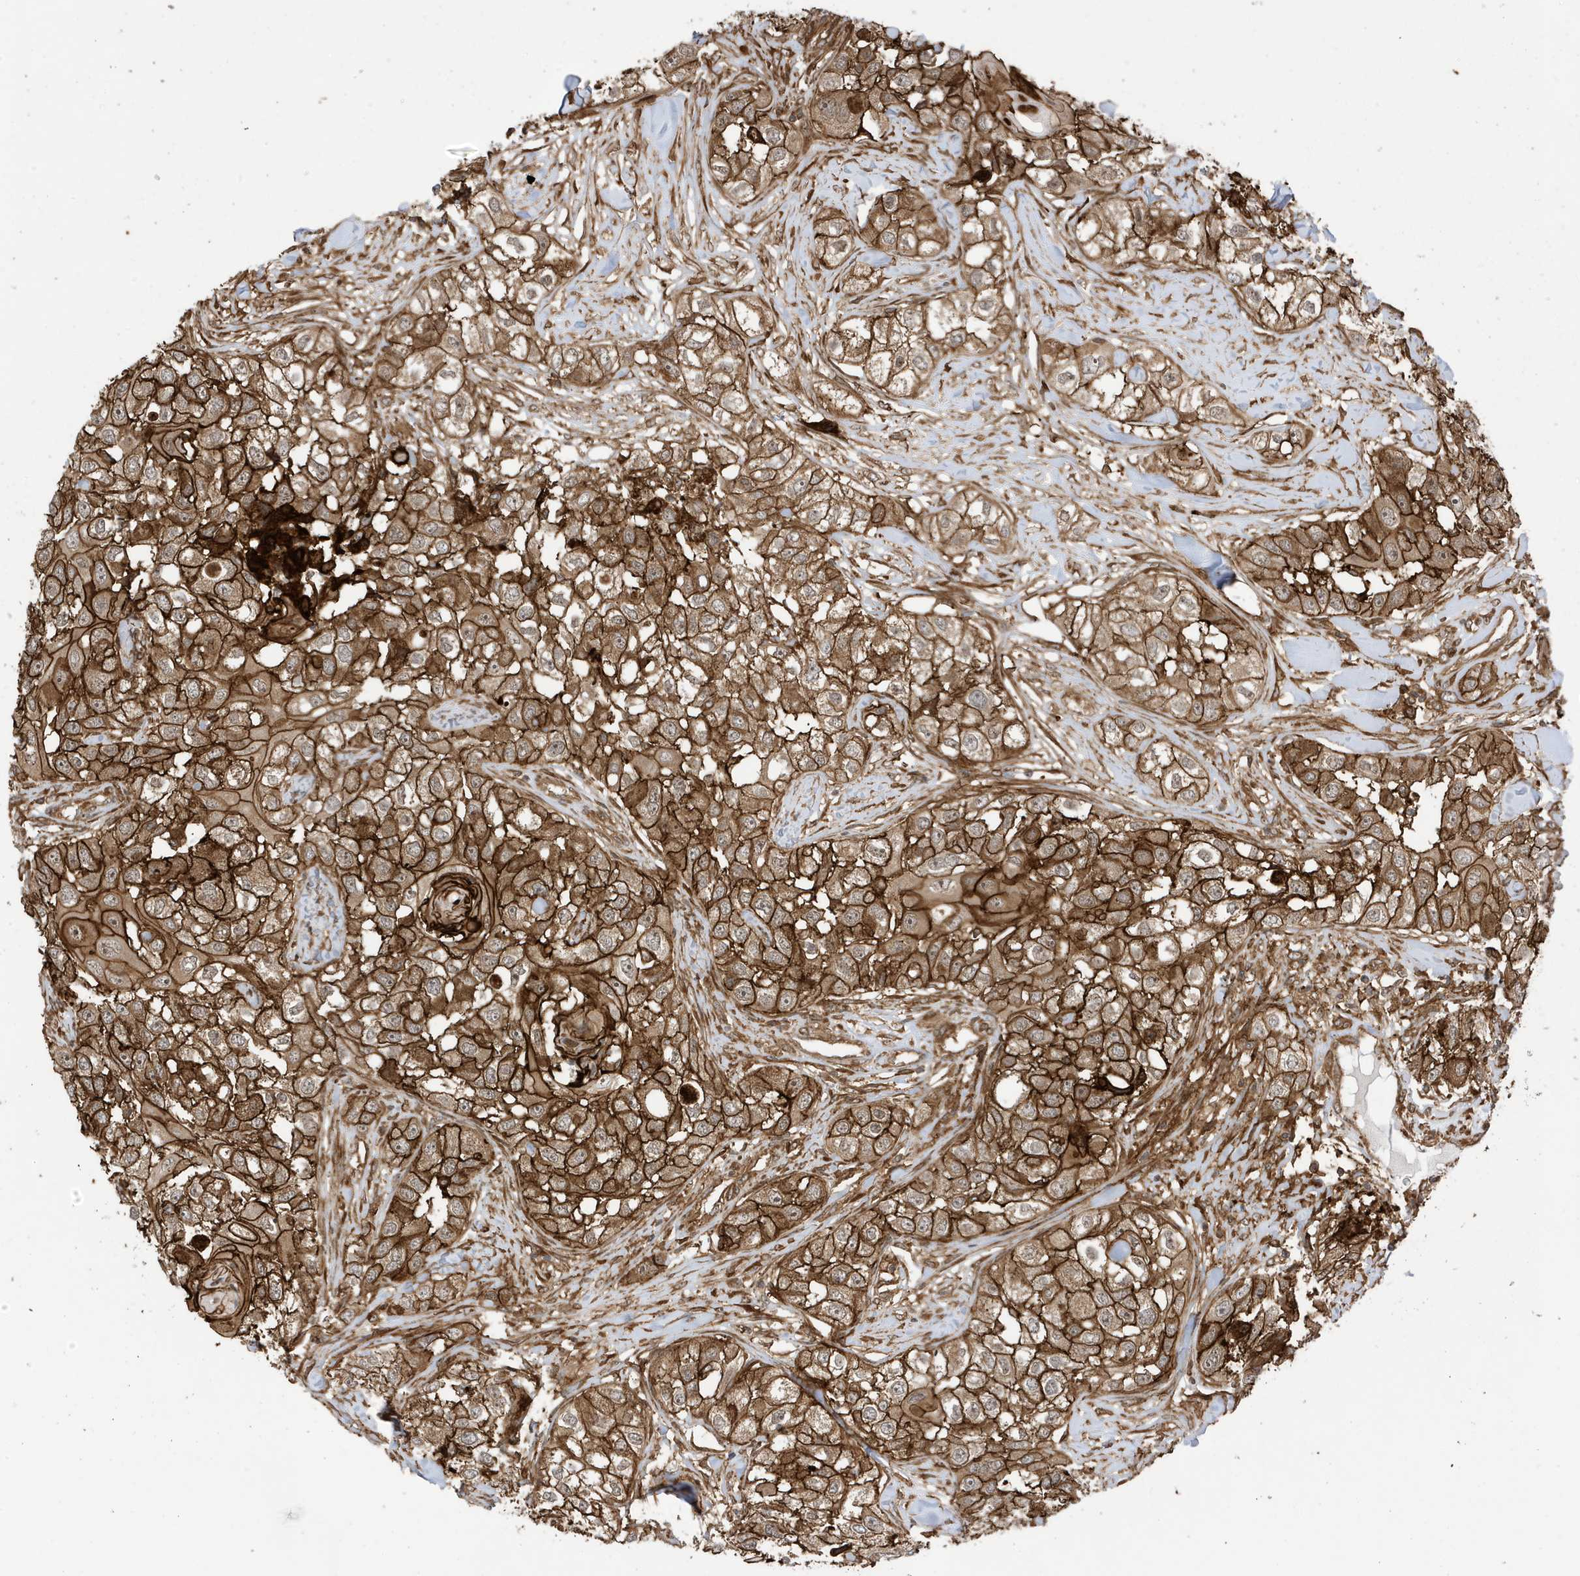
{"staining": {"intensity": "strong", "quantity": ">75%", "location": "cytoplasmic/membranous"}, "tissue": "head and neck cancer", "cell_type": "Tumor cells", "image_type": "cancer", "snomed": [{"axis": "morphology", "description": "Normal tissue, NOS"}, {"axis": "morphology", "description": "Squamous cell carcinoma, NOS"}, {"axis": "topography", "description": "Skeletal muscle"}, {"axis": "topography", "description": "Head-Neck"}], "caption": "Squamous cell carcinoma (head and neck) stained for a protein exhibits strong cytoplasmic/membranous positivity in tumor cells.", "gene": "CDC42EP3", "patient": {"sex": "male", "age": 51}}